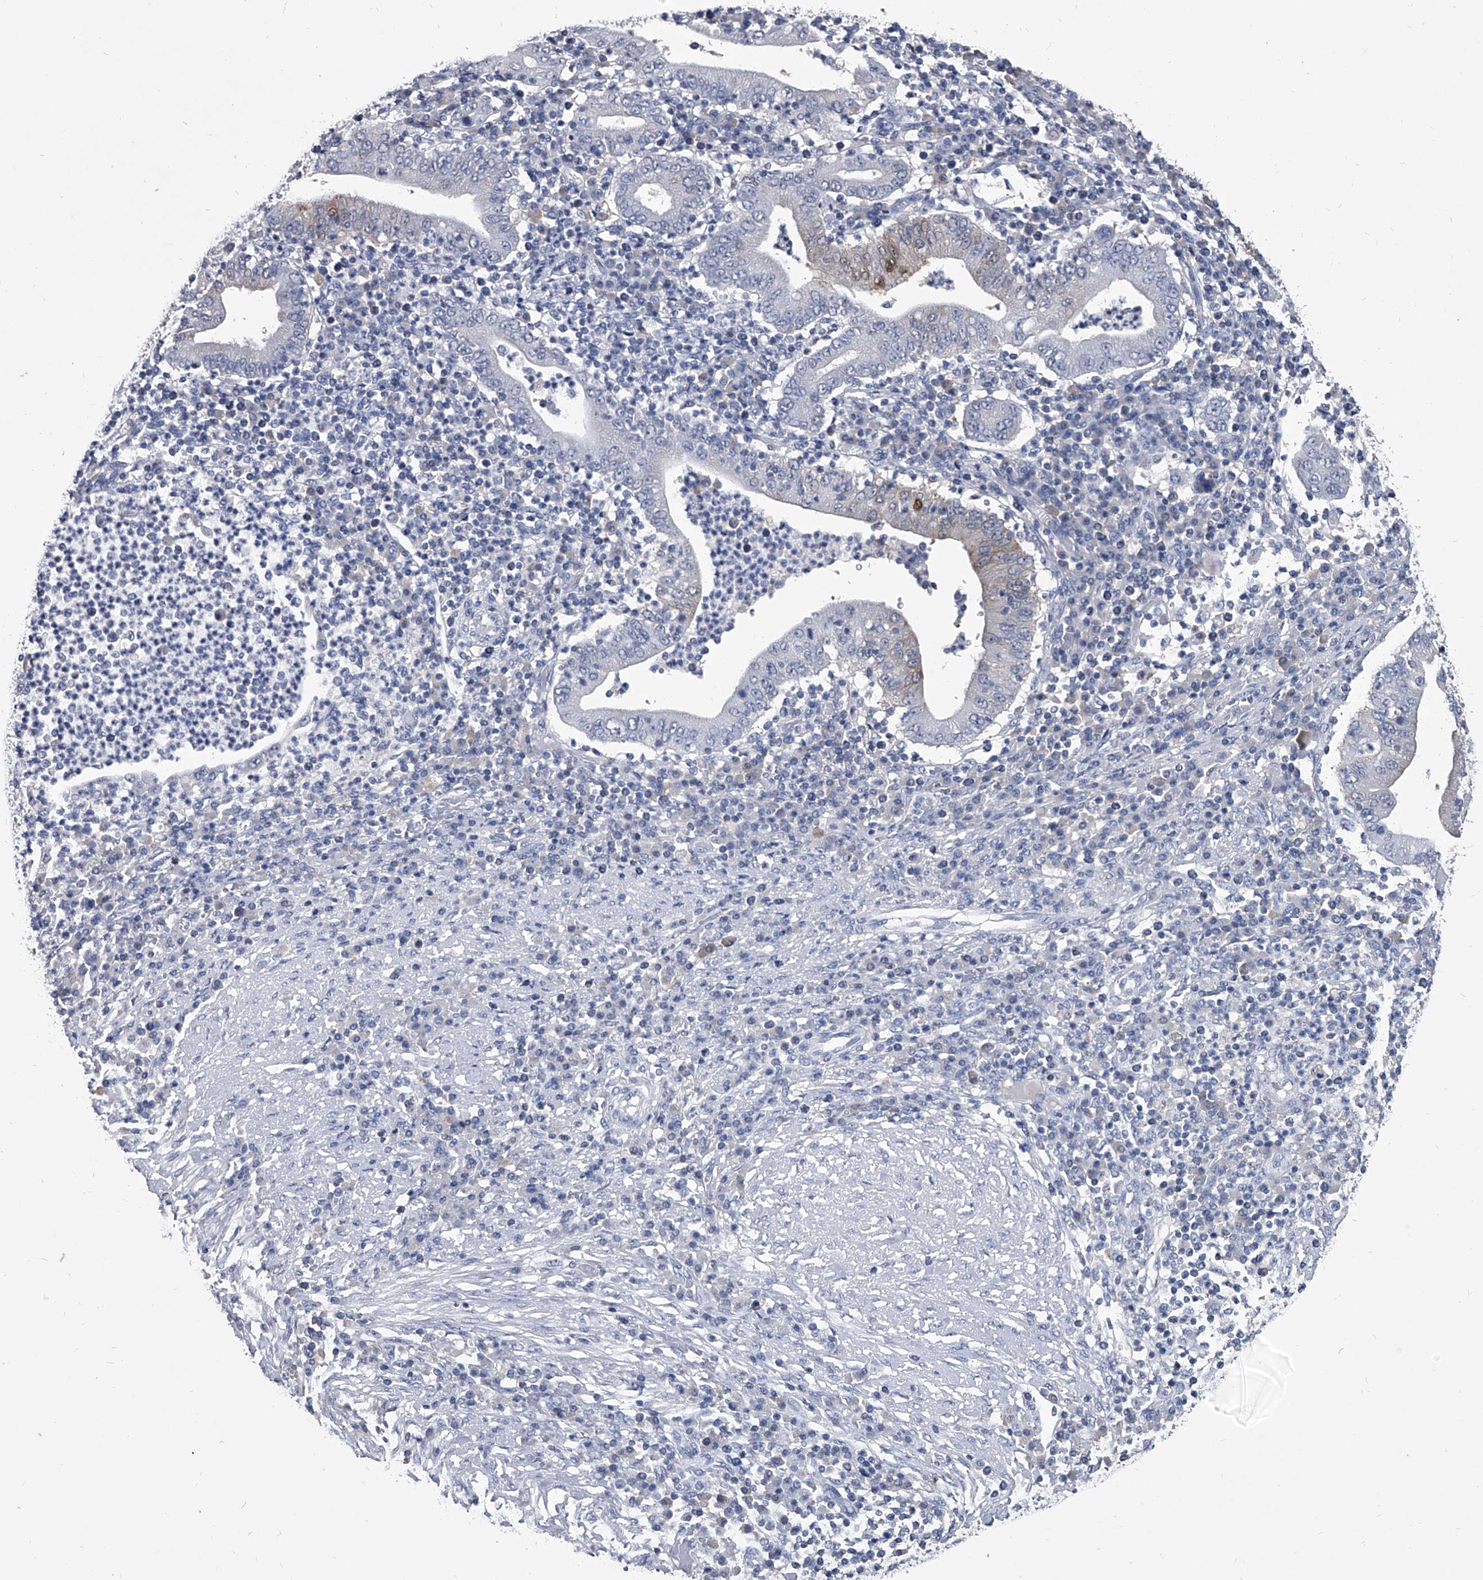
{"staining": {"intensity": "negative", "quantity": "none", "location": "none"}, "tissue": "stomach cancer", "cell_type": "Tumor cells", "image_type": "cancer", "snomed": [{"axis": "morphology", "description": "Normal tissue, NOS"}, {"axis": "morphology", "description": "Adenocarcinoma, NOS"}, {"axis": "topography", "description": "Esophagus"}, {"axis": "topography", "description": "Stomach, upper"}, {"axis": "topography", "description": "Peripheral nerve tissue"}], "caption": "This is an immunohistochemistry (IHC) image of adenocarcinoma (stomach). There is no positivity in tumor cells.", "gene": "BCAS1", "patient": {"sex": "male", "age": 62}}